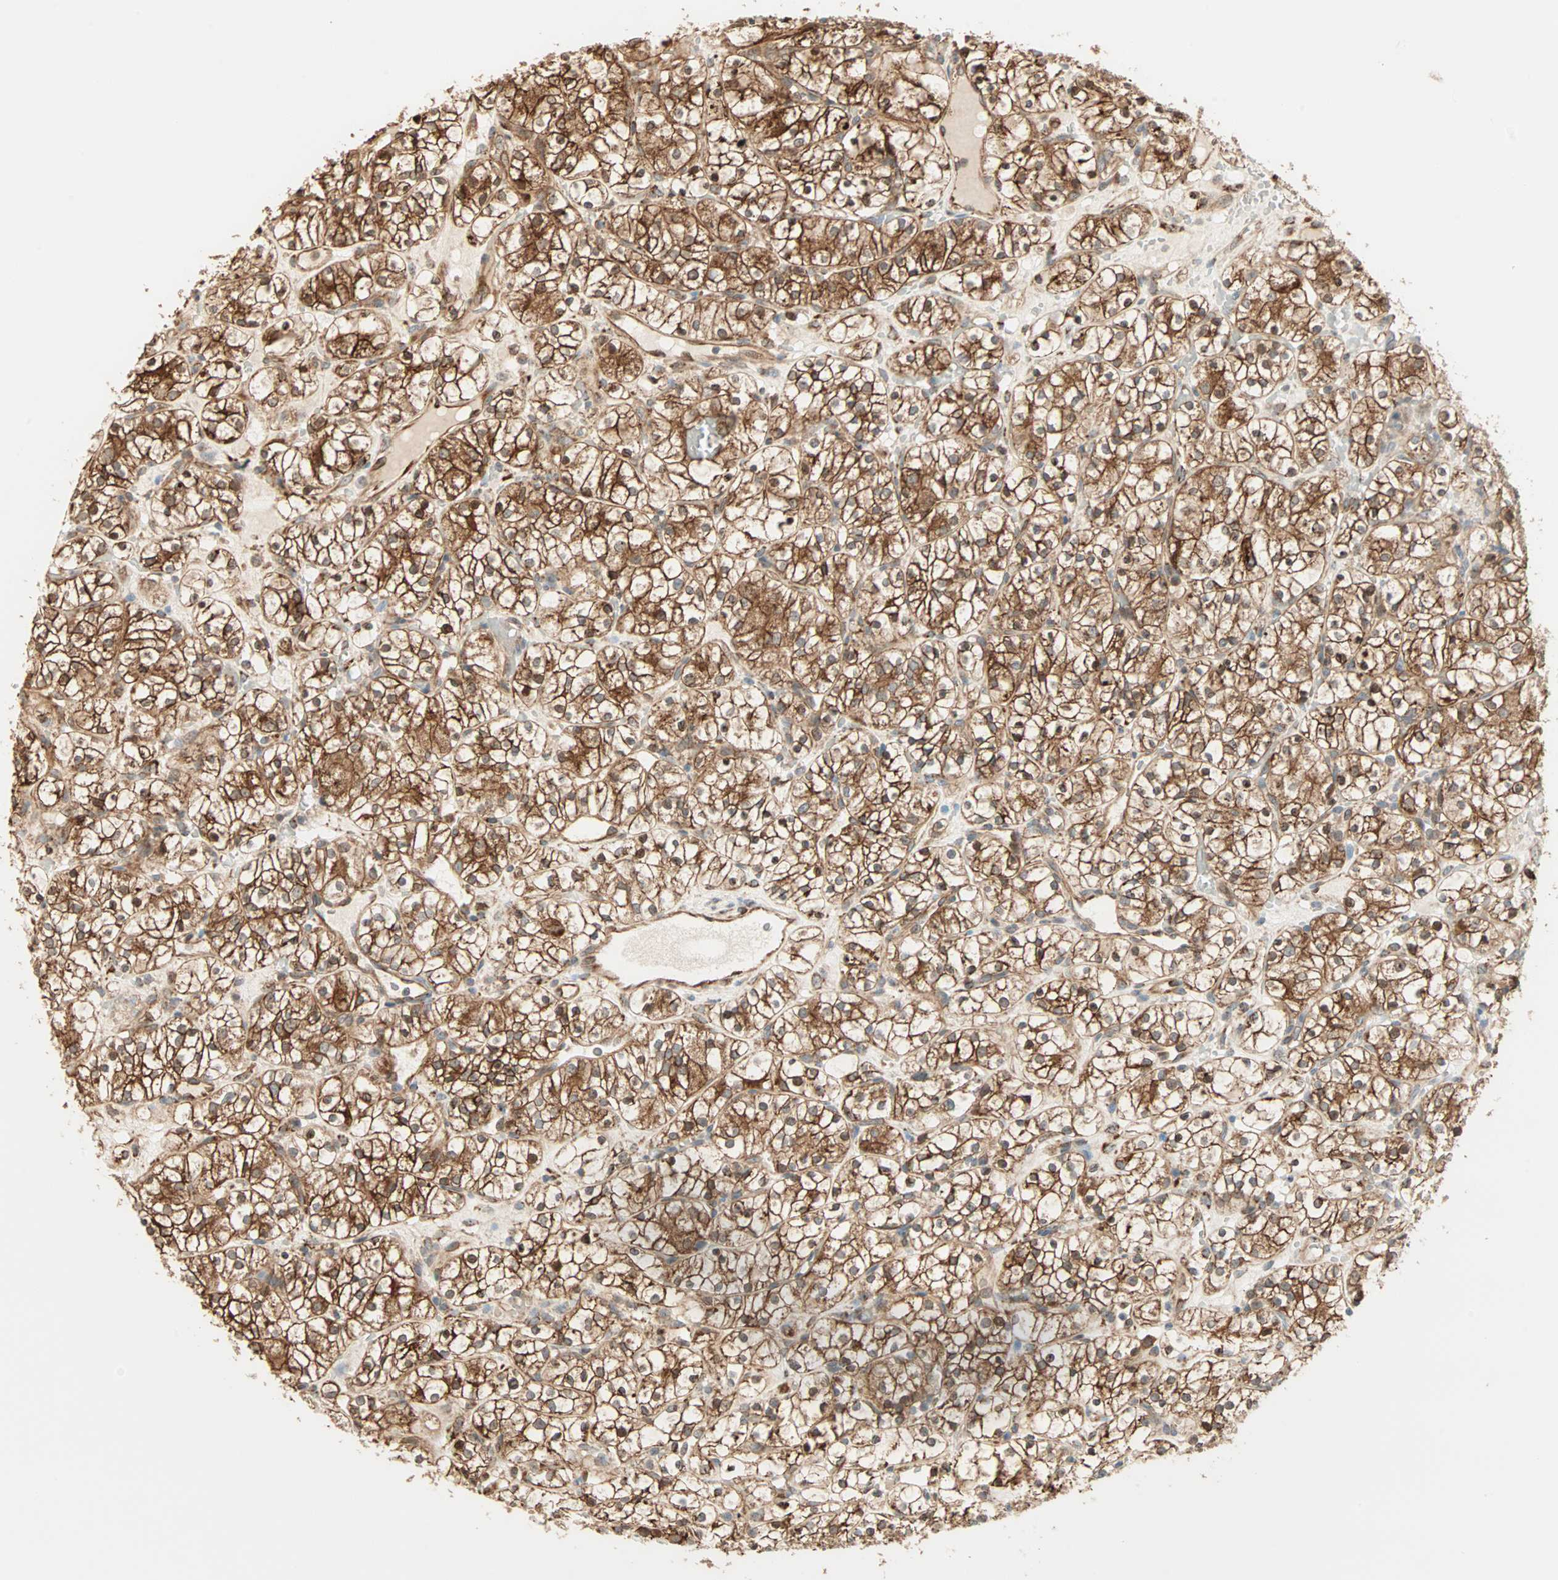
{"staining": {"intensity": "strong", "quantity": ">75%", "location": "cytoplasmic/membranous"}, "tissue": "renal cancer", "cell_type": "Tumor cells", "image_type": "cancer", "snomed": [{"axis": "morphology", "description": "Adenocarcinoma, NOS"}, {"axis": "topography", "description": "Kidney"}], "caption": "This is a photomicrograph of immunohistochemistry (IHC) staining of adenocarcinoma (renal), which shows strong staining in the cytoplasmic/membranous of tumor cells.", "gene": "P4HA1", "patient": {"sex": "female", "age": 60}}